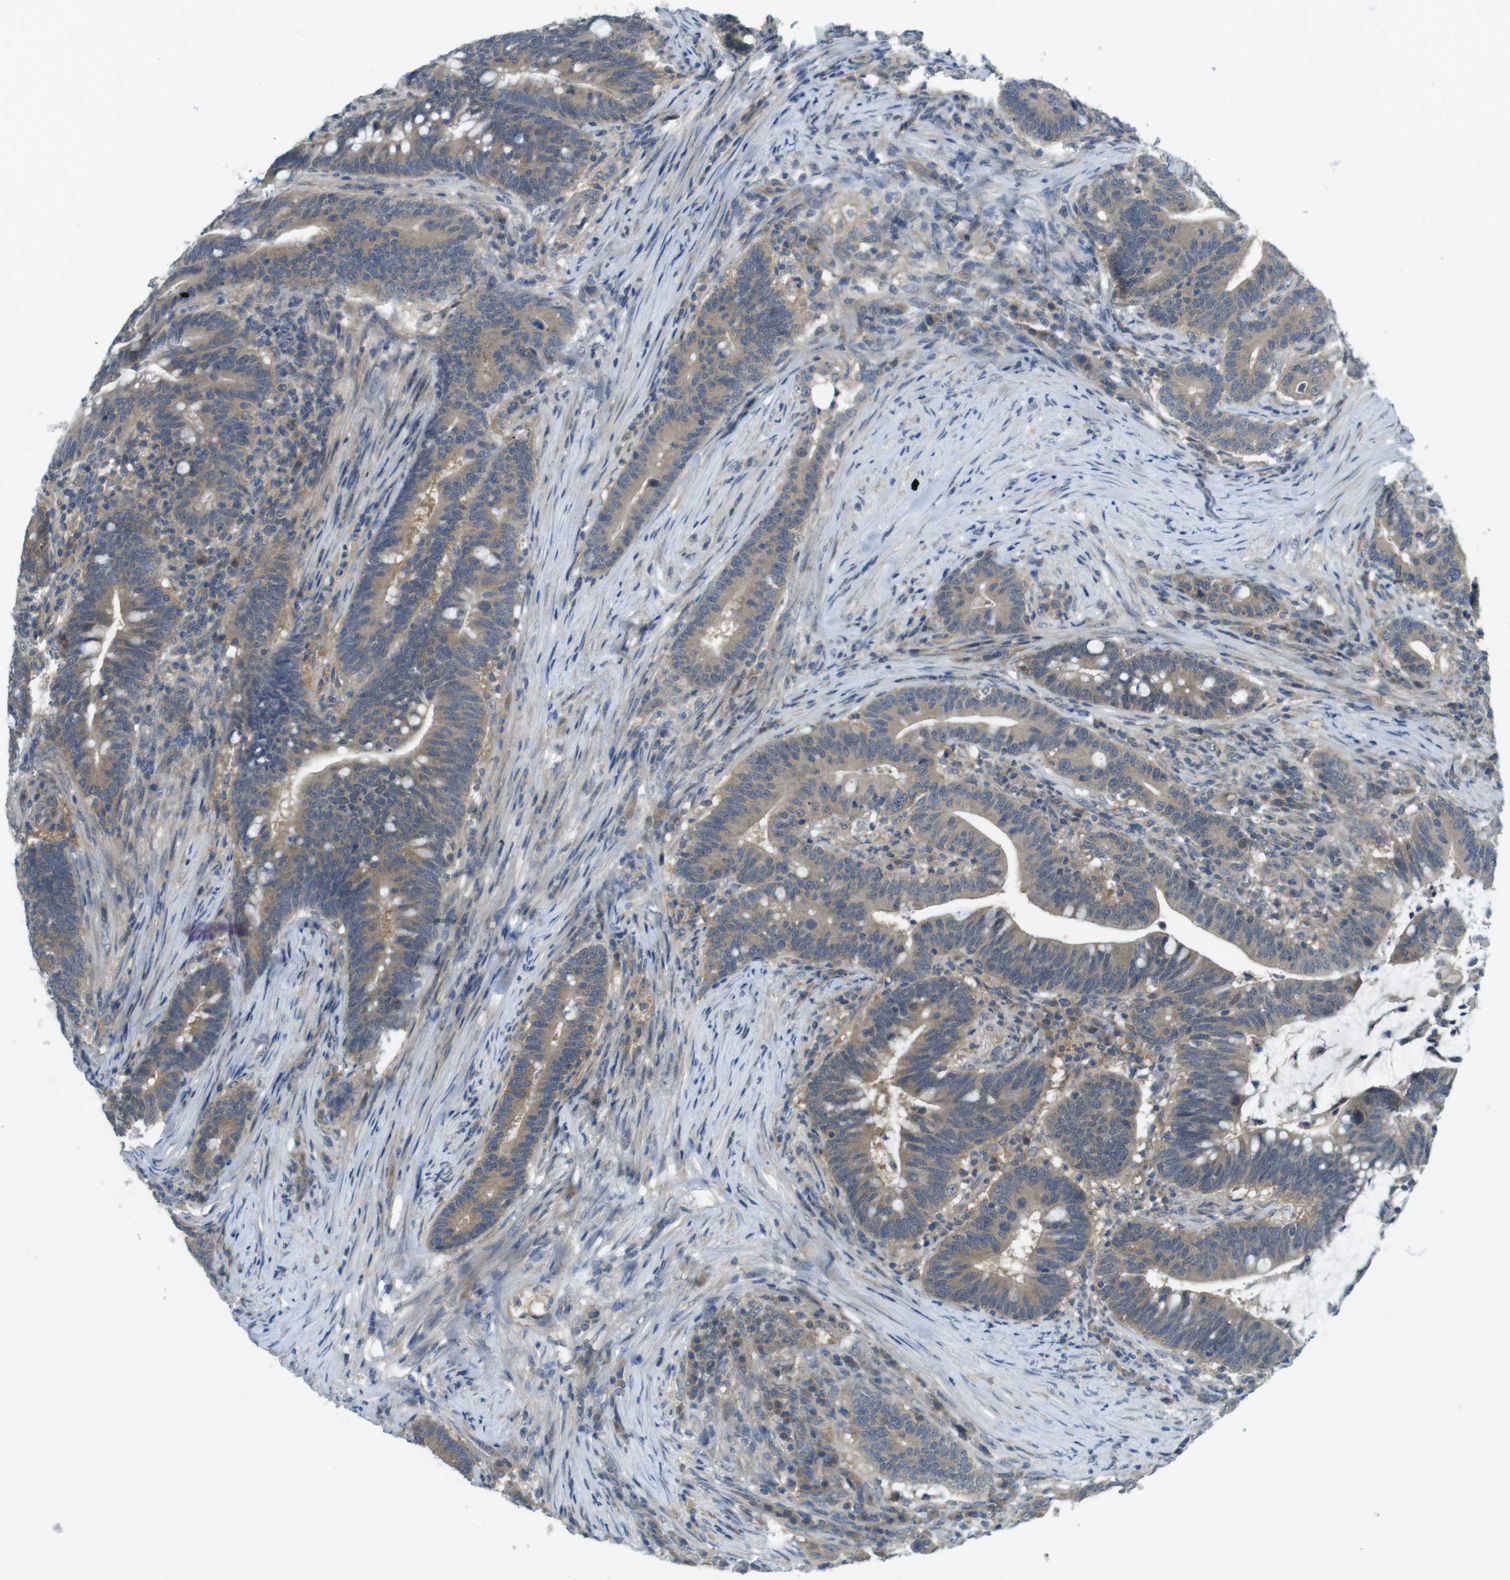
{"staining": {"intensity": "moderate", "quantity": ">75%", "location": "cytoplasmic/membranous"}, "tissue": "colorectal cancer", "cell_type": "Tumor cells", "image_type": "cancer", "snomed": [{"axis": "morphology", "description": "Normal tissue, NOS"}, {"axis": "morphology", "description": "Adenocarcinoma, NOS"}, {"axis": "topography", "description": "Colon"}], "caption": "A high-resolution image shows immunohistochemistry (IHC) staining of adenocarcinoma (colorectal), which demonstrates moderate cytoplasmic/membranous positivity in approximately >75% of tumor cells. The protein of interest is stained brown, and the nuclei are stained in blue (DAB IHC with brightfield microscopy, high magnification).", "gene": "SUGT1", "patient": {"sex": "female", "age": 66}}